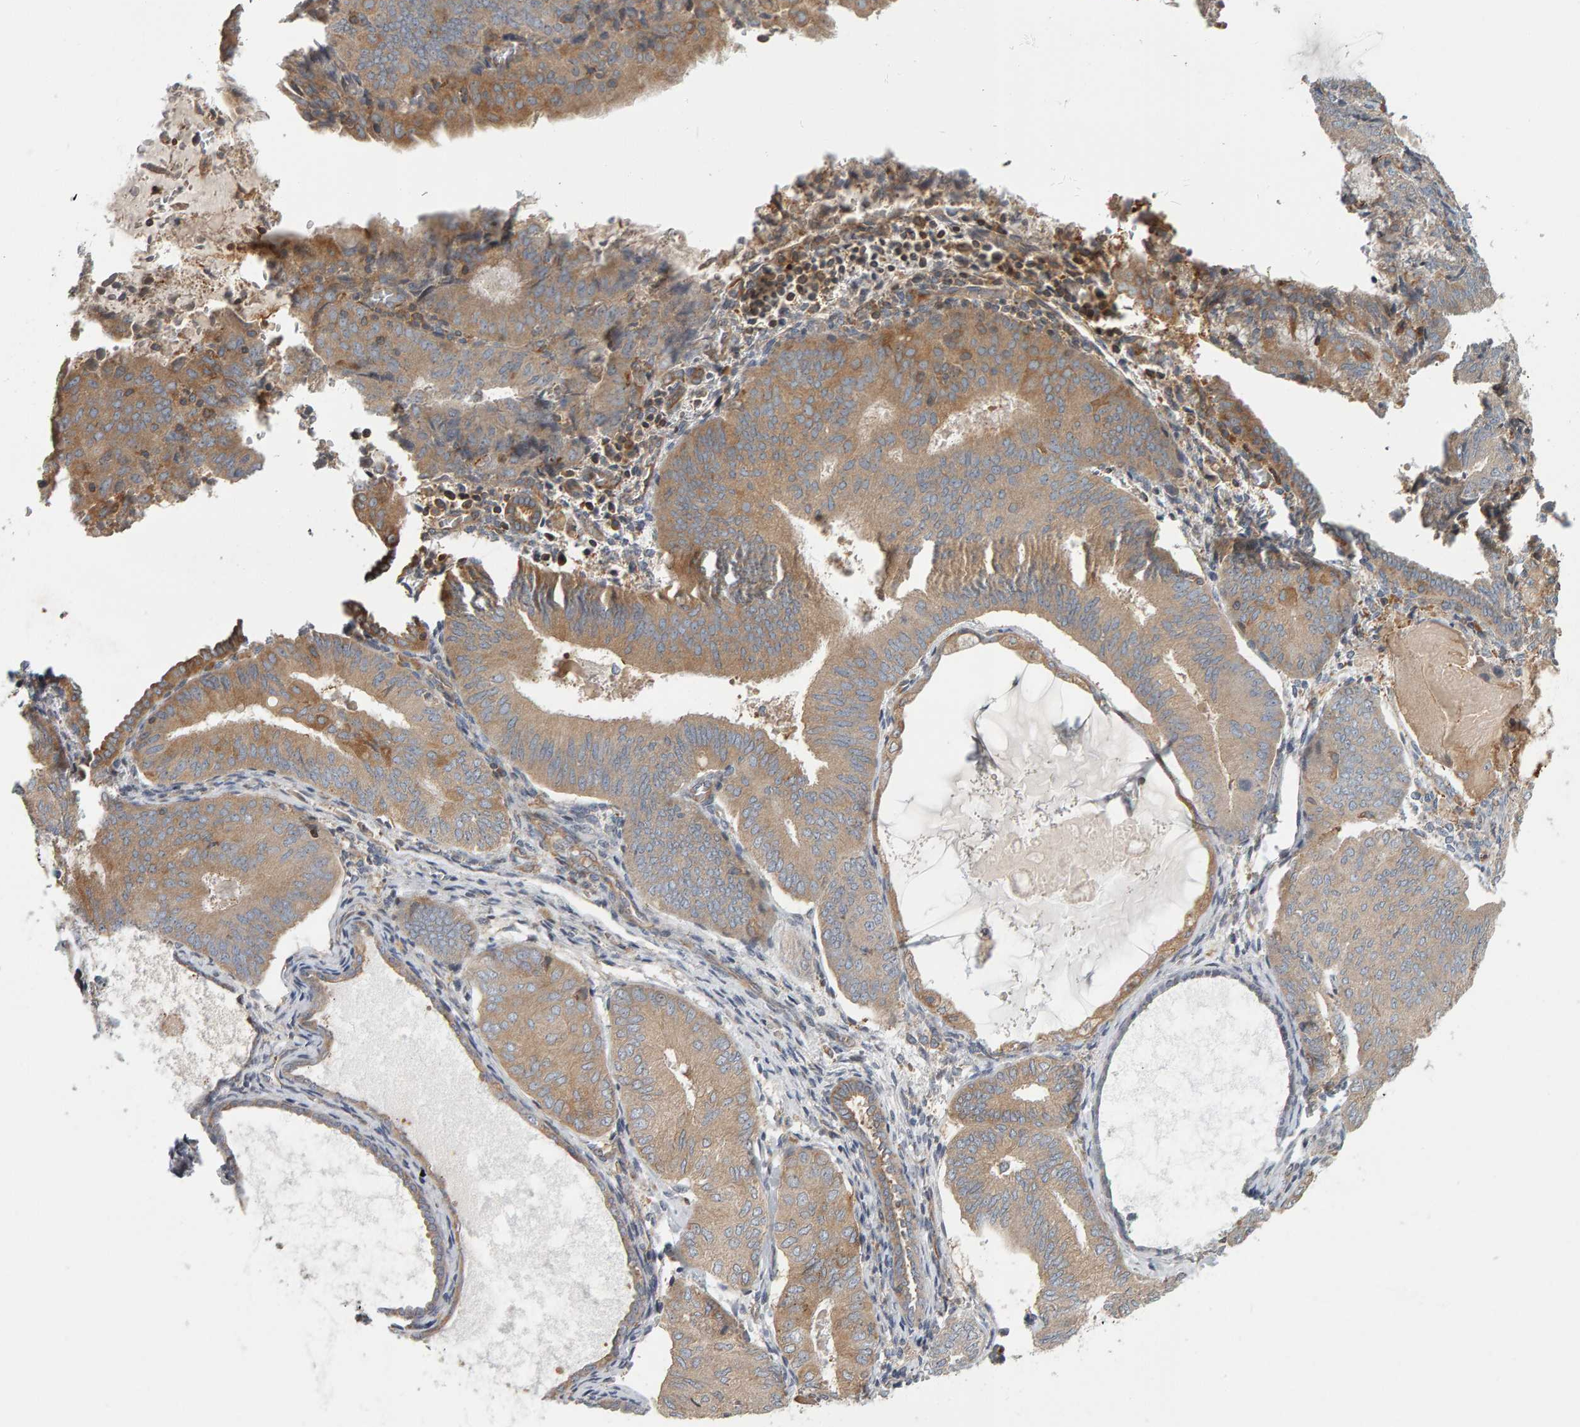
{"staining": {"intensity": "moderate", "quantity": "25%-75%", "location": "cytoplasmic/membranous"}, "tissue": "endometrial cancer", "cell_type": "Tumor cells", "image_type": "cancer", "snomed": [{"axis": "morphology", "description": "Adenocarcinoma, NOS"}, {"axis": "topography", "description": "Endometrium"}], "caption": "Endometrial cancer (adenocarcinoma) stained with DAB (3,3'-diaminobenzidine) immunohistochemistry (IHC) shows medium levels of moderate cytoplasmic/membranous positivity in about 25%-75% of tumor cells. Nuclei are stained in blue.", "gene": "C9orf72", "patient": {"sex": "female", "age": 81}}